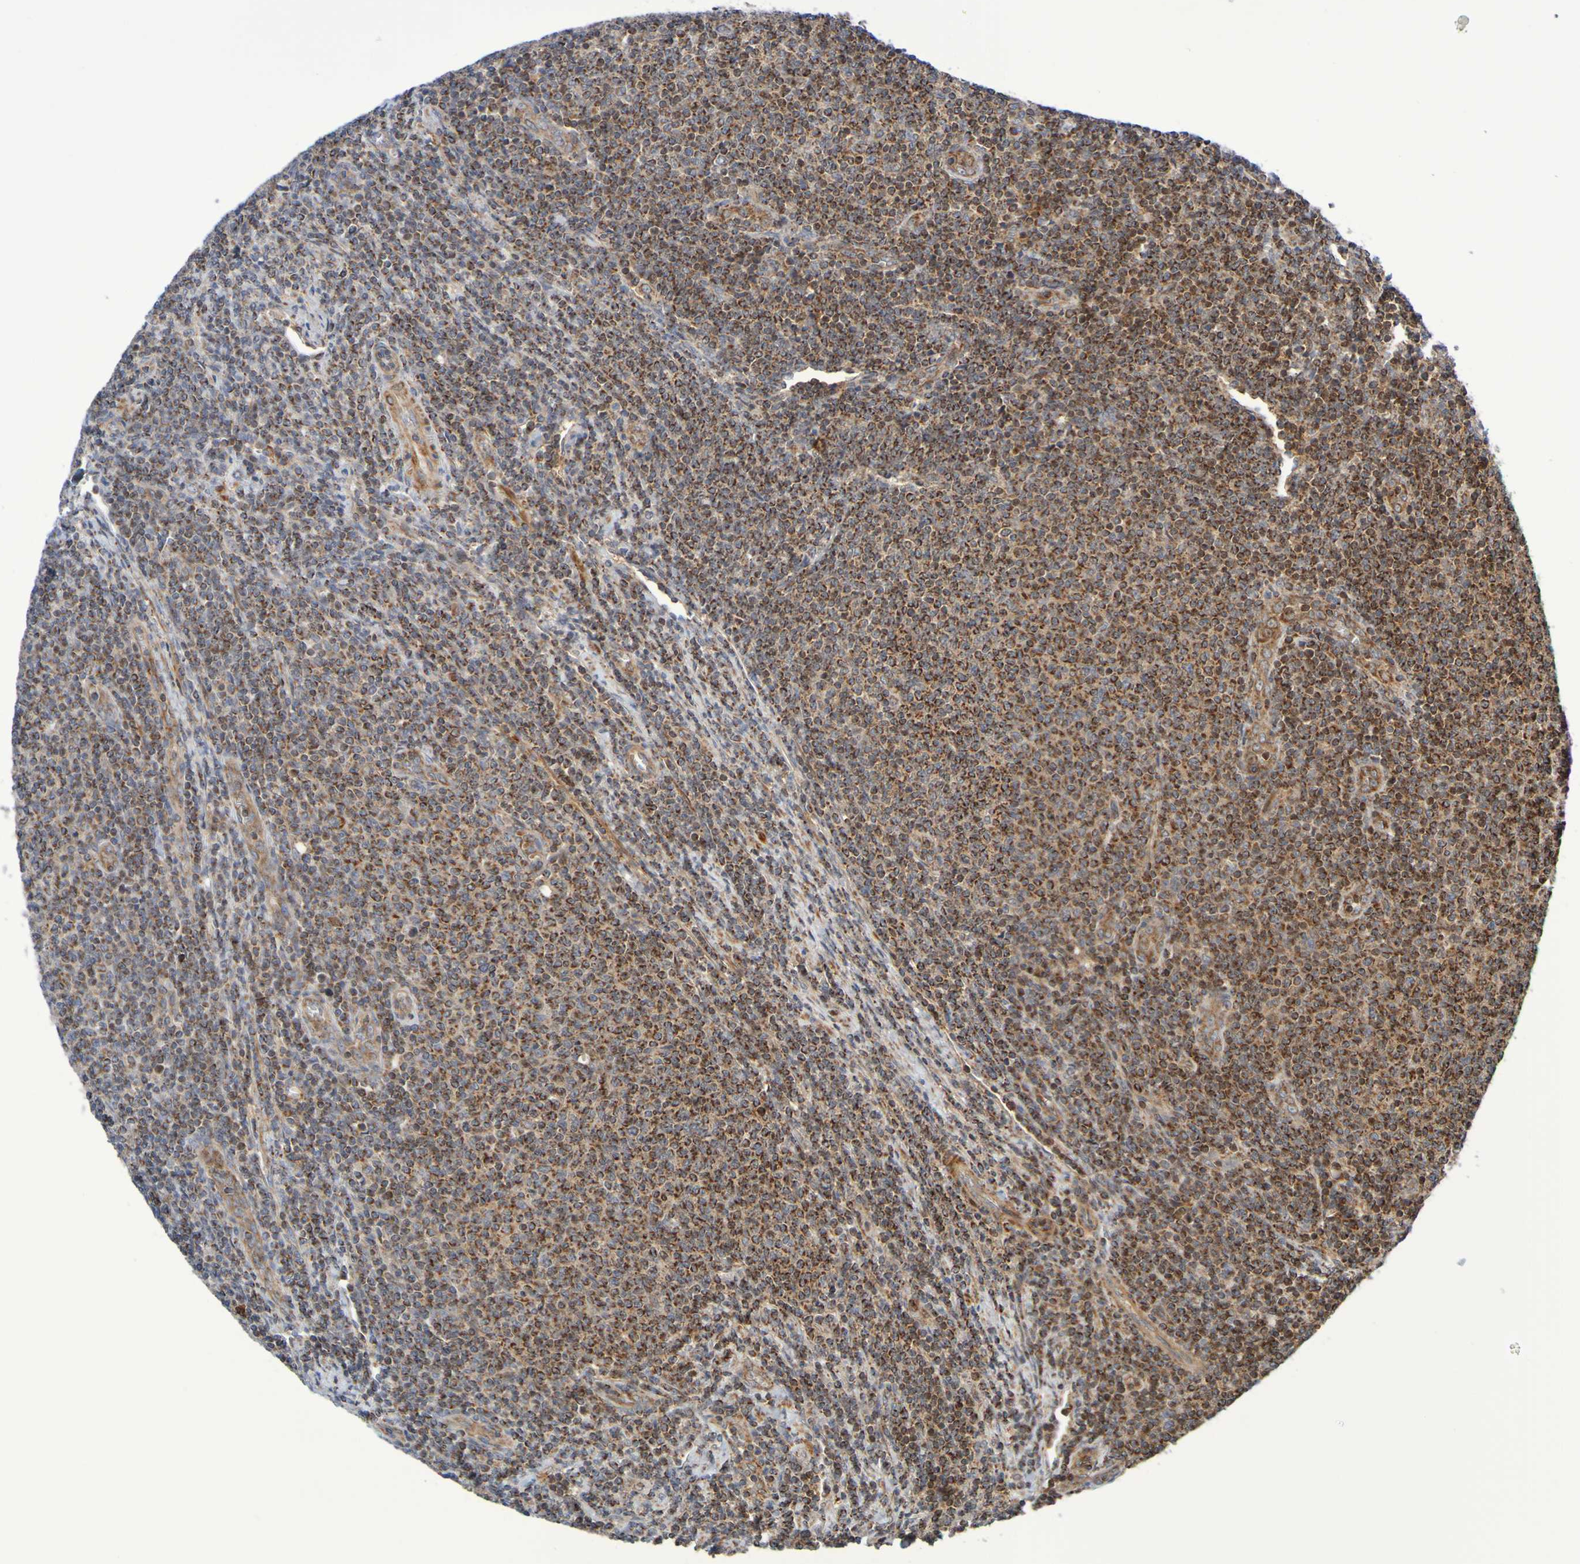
{"staining": {"intensity": "strong", "quantity": ">75%", "location": "cytoplasmic/membranous"}, "tissue": "lymphoma", "cell_type": "Tumor cells", "image_type": "cancer", "snomed": [{"axis": "morphology", "description": "Malignant lymphoma, non-Hodgkin's type, Low grade"}, {"axis": "topography", "description": "Lymph node"}], "caption": "Strong cytoplasmic/membranous protein expression is present in approximately >75% of tumor cells in lymphoma.", "gene": "CCDC51", "patient": {"sex": "male", "age": 66}}